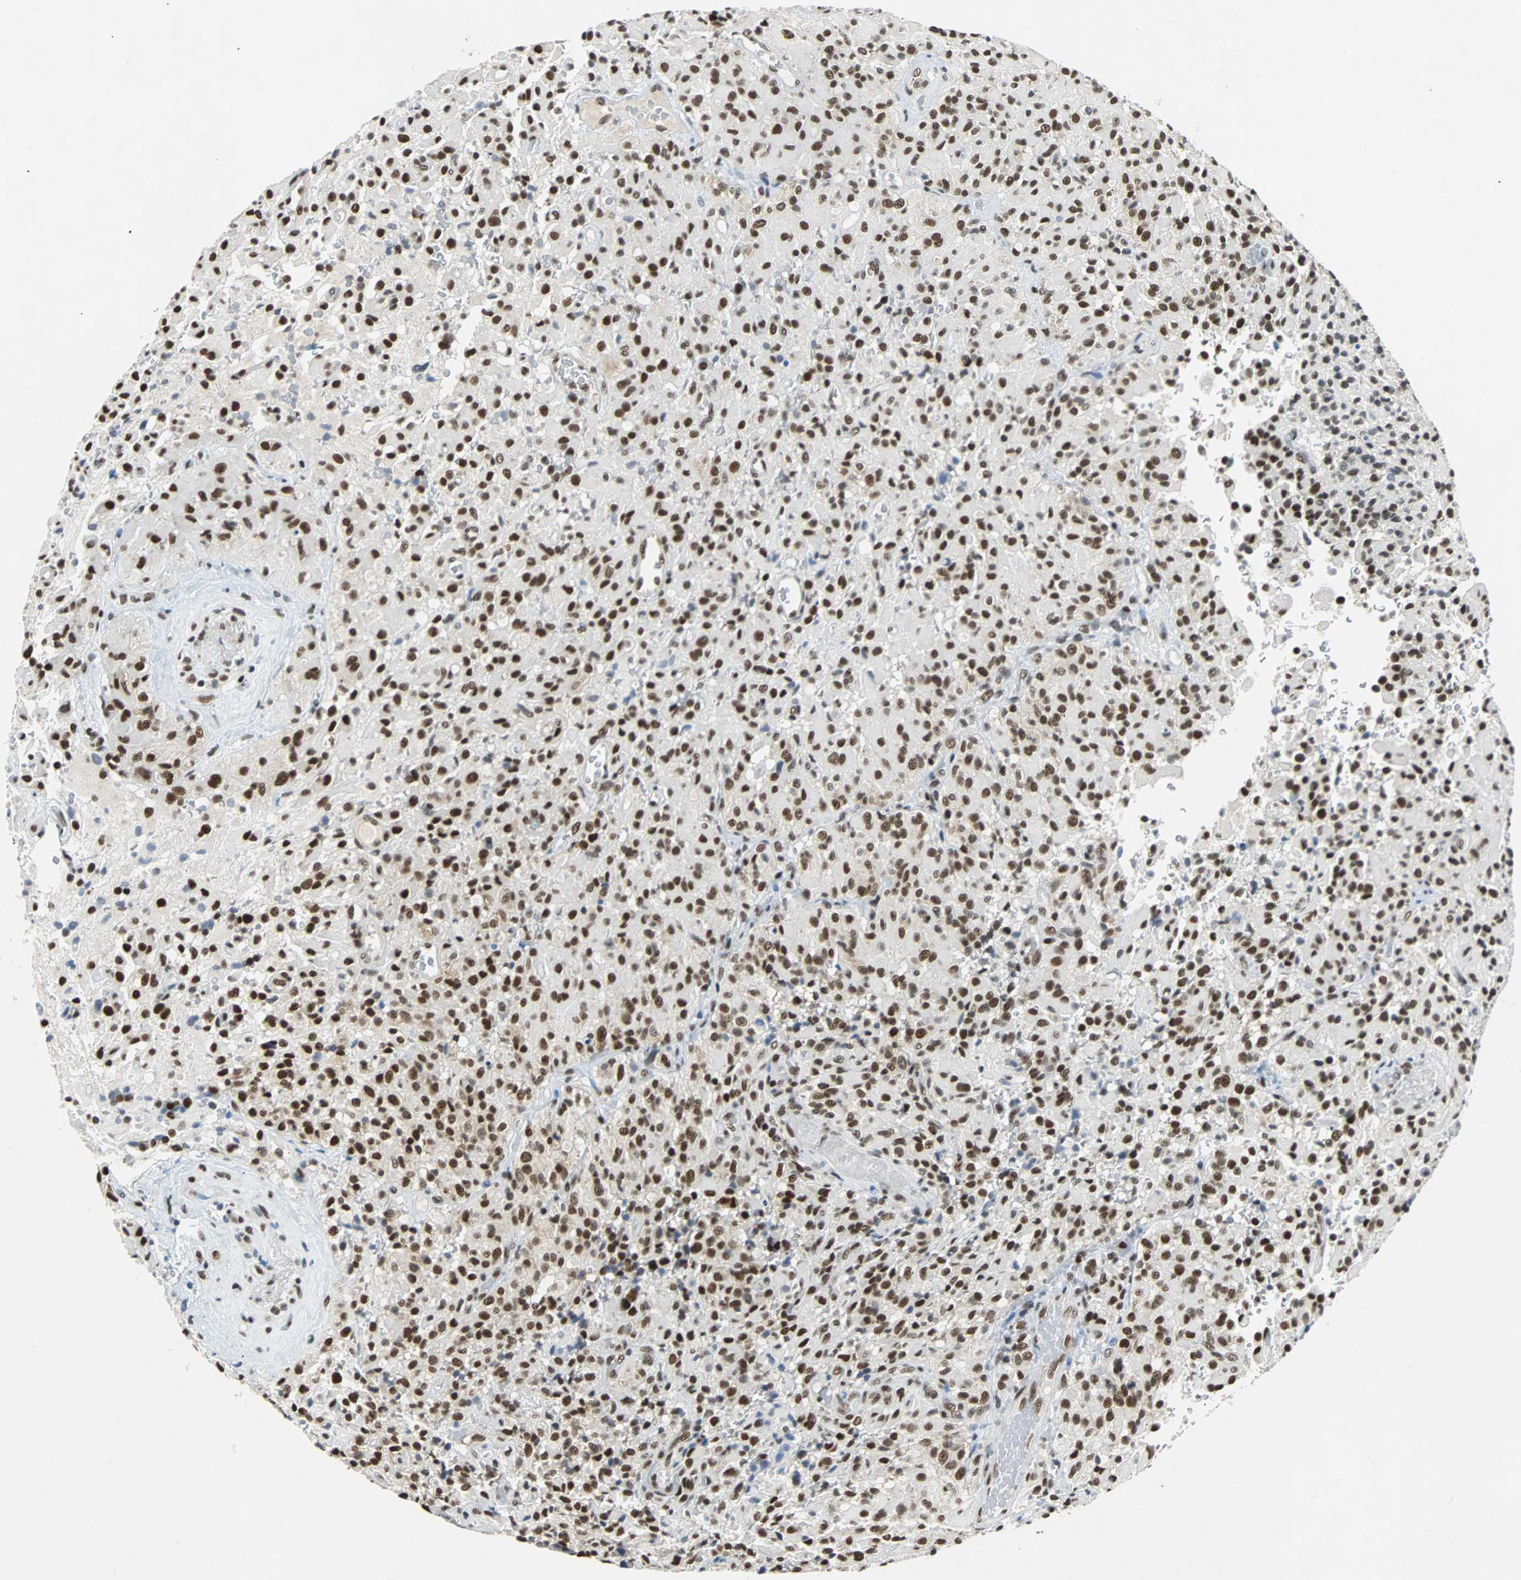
{"staining": {"intensity": "strong", "quantity": ">75%", "location": "nuclear"}, "tissue": "glioma", "cell_type": "Tumor cells", "image_type": "cancer", "snomed": [{"axis": "morphology", "description": "Glioma, malignant, High grade"}, {"axis": "topography", "description": "Brain"}], "caption": "Brown immunohistochemical staining in glioma shows strong nuclear positivity in about >75% of tumor cells.", "gene": "GATAD2A", "patient": {"sex": "male", "age": 71}}